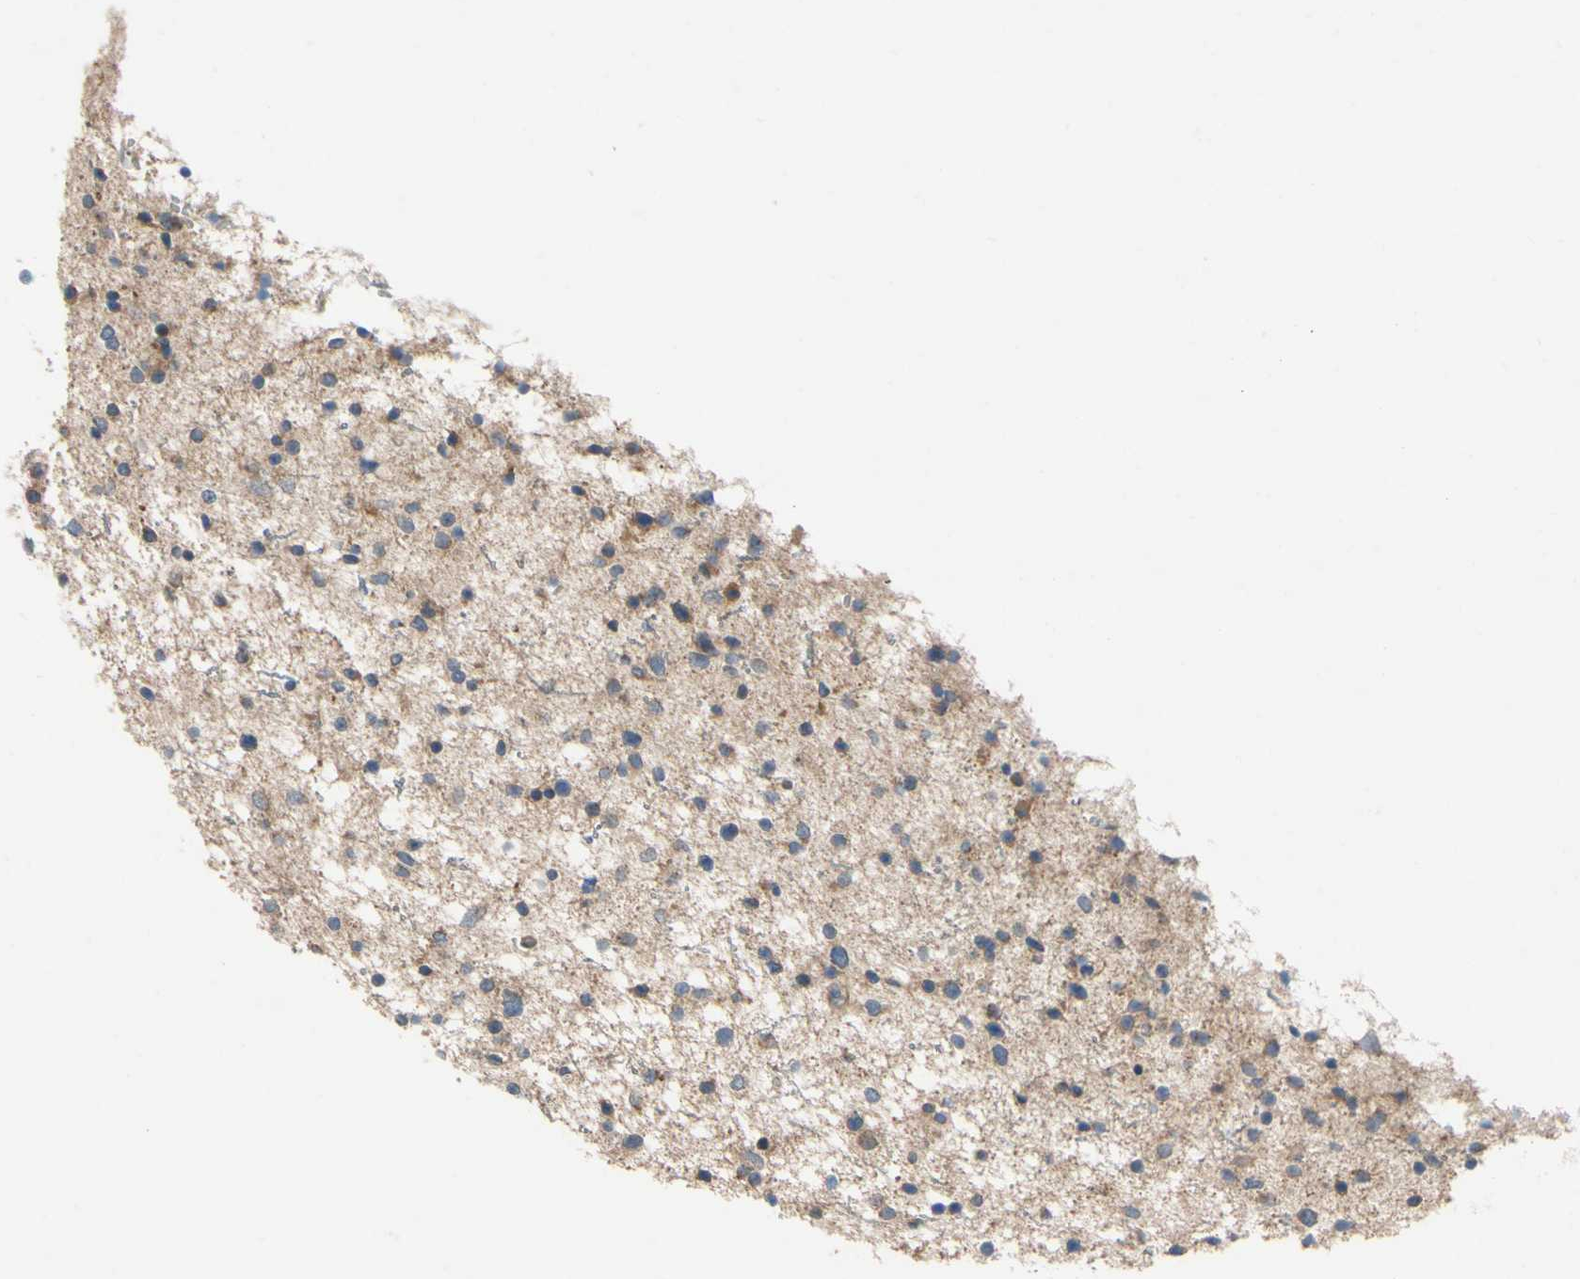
{"staining": {"intensity": "weak", "quantity": ">75%", "location": "cytoplasmic/membranous"}, "tissue": "glioma", "cell_type": "Tumor cells", "image_type": "cancer", "snomed": [{"axis": "morphology", "description": "Glioma, malignant, Low grade"}, {"axis": "topography", "description": "Brain"}], "caption": "Protein positivity by IHC reveals weak cytoplasmic/membranous positivity in approximately >75% of tumor cells in low-grade glioma (malignant). Immunohistochemistry stains the protein of interest in brown and the nuclei are stained blue.", "gene": "MBTPS2", "patient": {"sex": "female", "age": 37}}